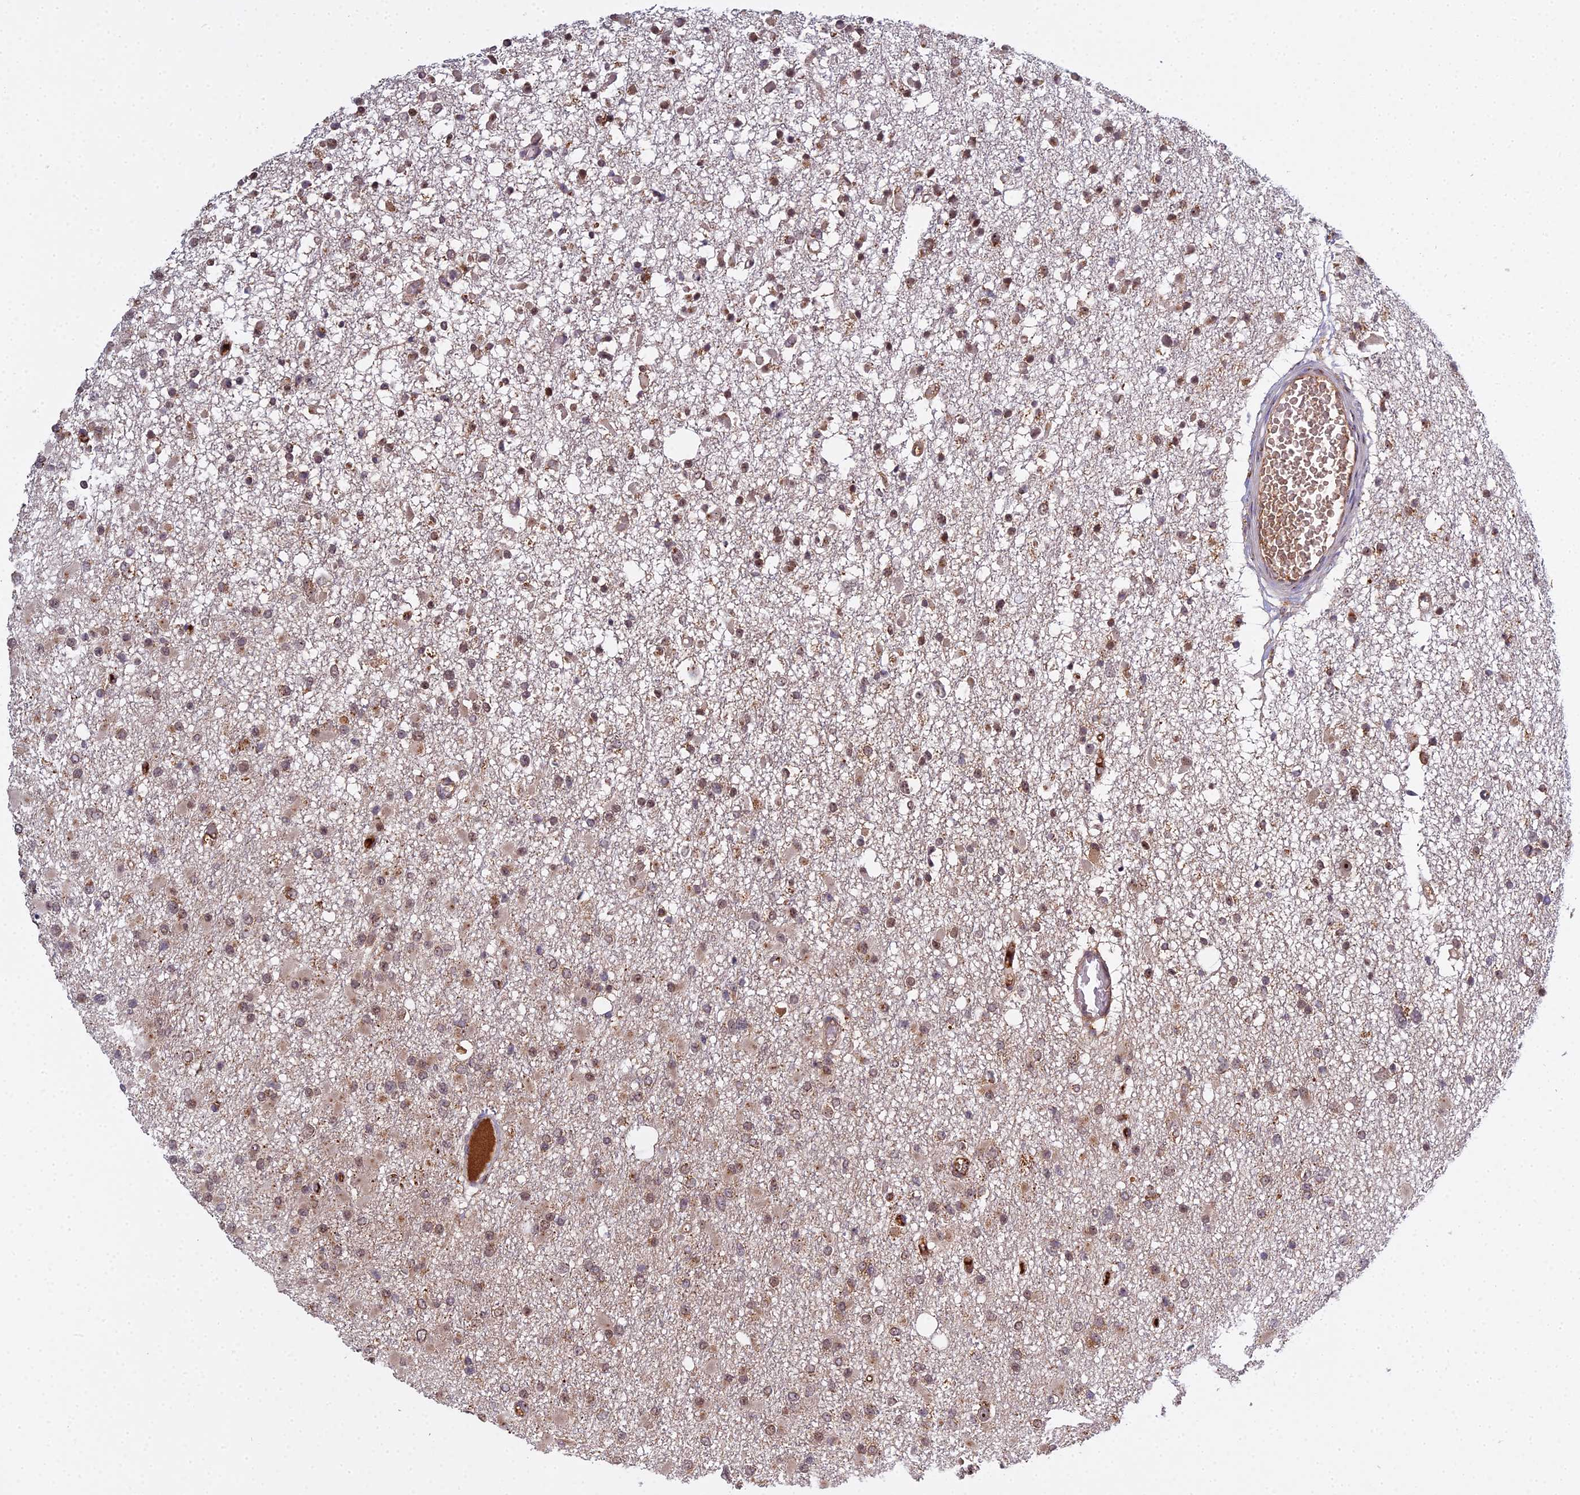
{"staining": {"intensity": "moderate", "quantity": ">75%", "location": "cytoplasmic/membranous,nuclear"}, "tissue": "glioma", "cell_type": "Tumor cells", "image_type": "cancer", "snomed": [{"axis": "morphology", "description": "Glioma, malignant, Low grade"}, {"axis": "topography", "description": "Brain"}], "caption": "Immunohistochemical staining of malignant low-grade glioma exhibits medium levels of moderate cytoplasmic/membranous and nuclear protein staining in about >75% of tumor cells. Nuclei are stained in blue.", "gene": "MEOX1", "patient": {"sex": "female", "age": 22}}